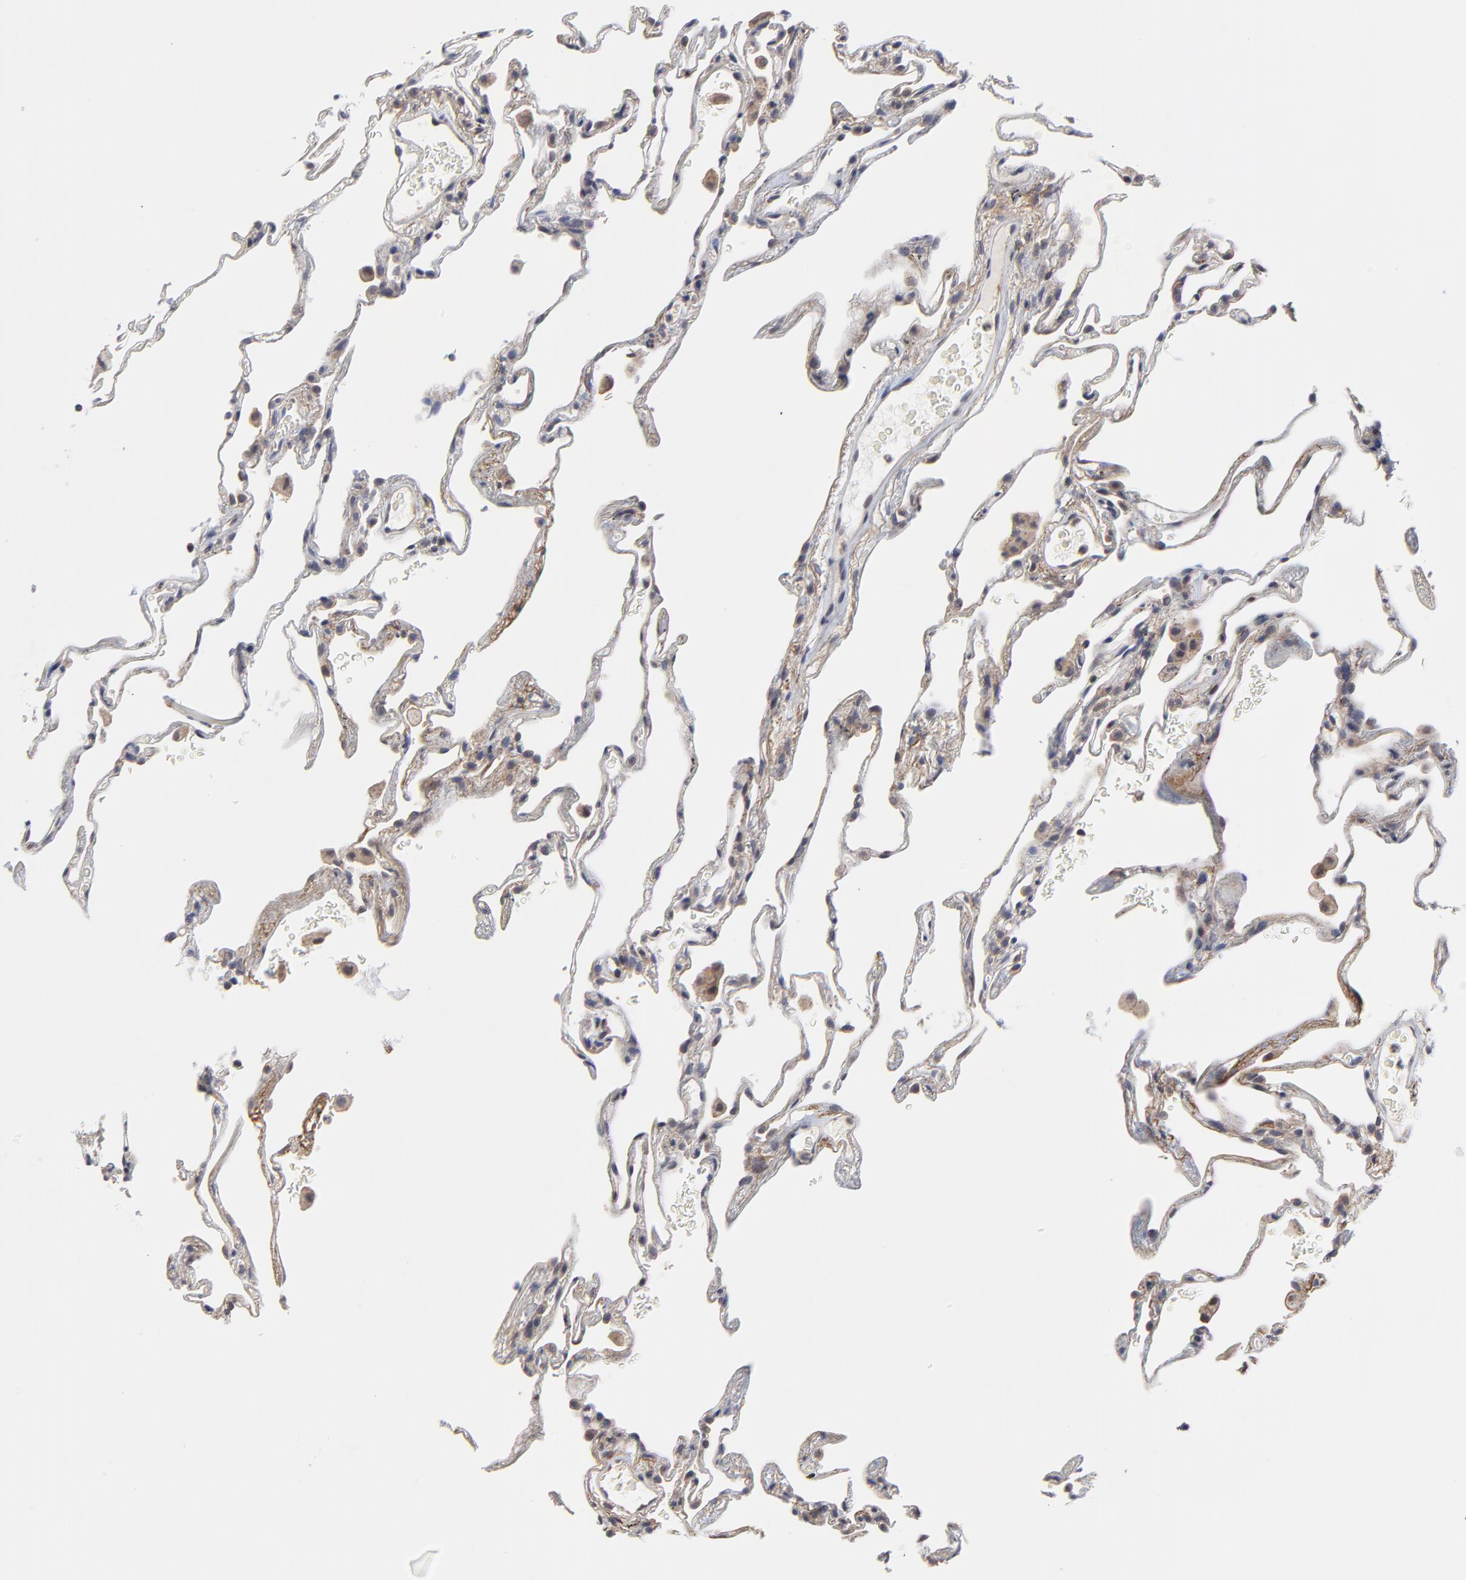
{"staining": {"intensity": "negative", "quantity": "none", "location": "none"}, "tissue": "lung", "cell_type": "Alveolar cells", "image_type": "normal", "snomed": [{"axis": "morphology", "description": "Normal tissue, NOS"}, {"axis": "morphology", "description": "Inflammation, NOS"}, {"axis": "topography", "description": "Lung"}], "caption": "Immunohistochemical staining of unremarkable lung demonstrates no significant positivity in alveolar cells.", "gene": "ZNF157", "patient": {"sex": "male", "age": 69}}